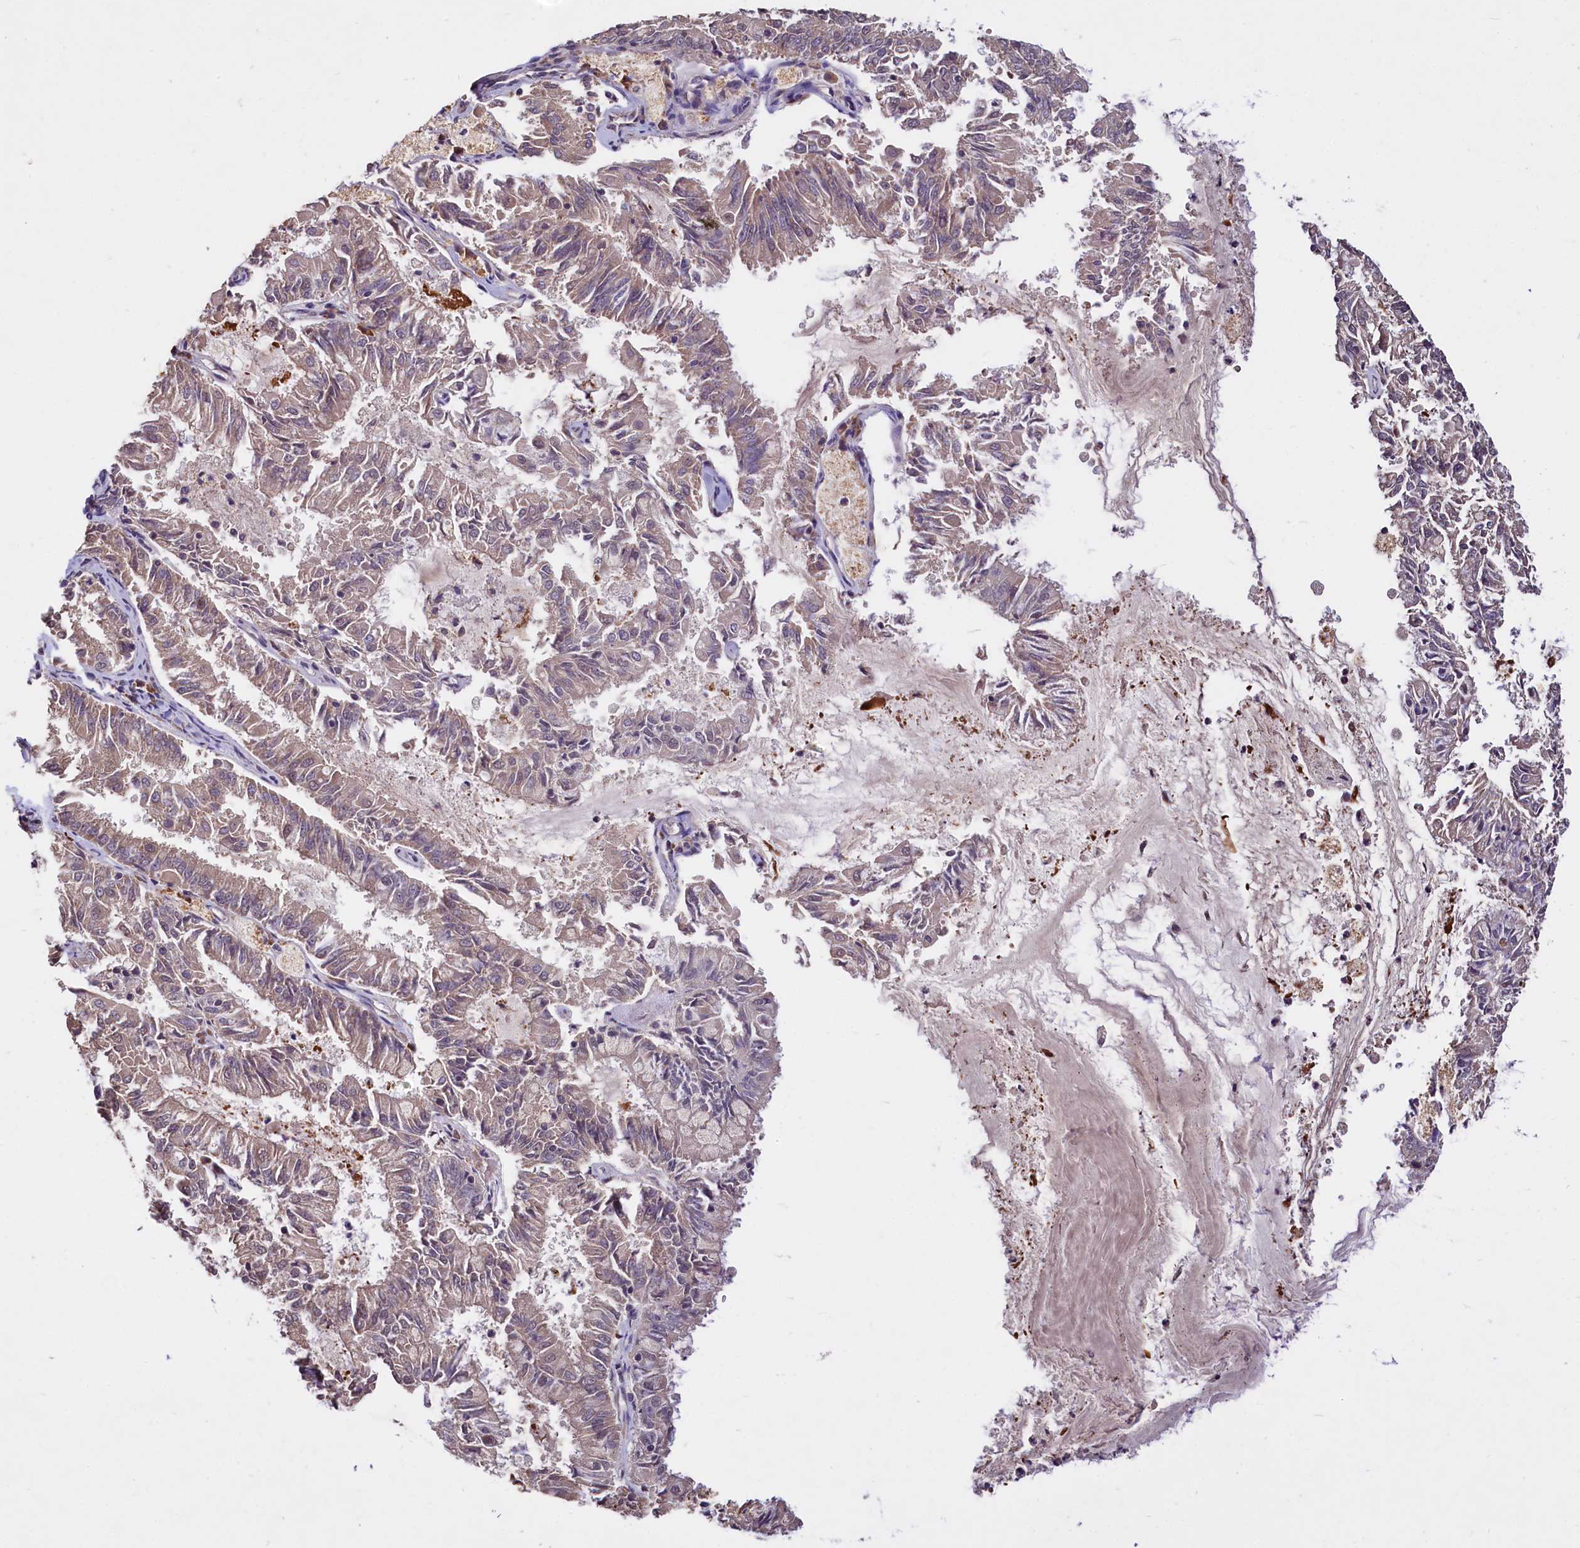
{"staining": {"intensity": "negative", "quantity": "none", "location": "none"}, "tissue": "endometrial cancer", "cell_type": "Tumor cells", "image_type": "cancer", "snomed": [{"axis": "morphology", "description": "Adenocarcinoma, NOS"}, {"axis": "topography", "description": "Endometrium"}], "caption": "The immunohistochemistry histopathology image has no significant positivity in tumor cells of endometrial cancer tissue.", "gene": "UBE3A", "patient": {"sex": "female", "age": 57}}